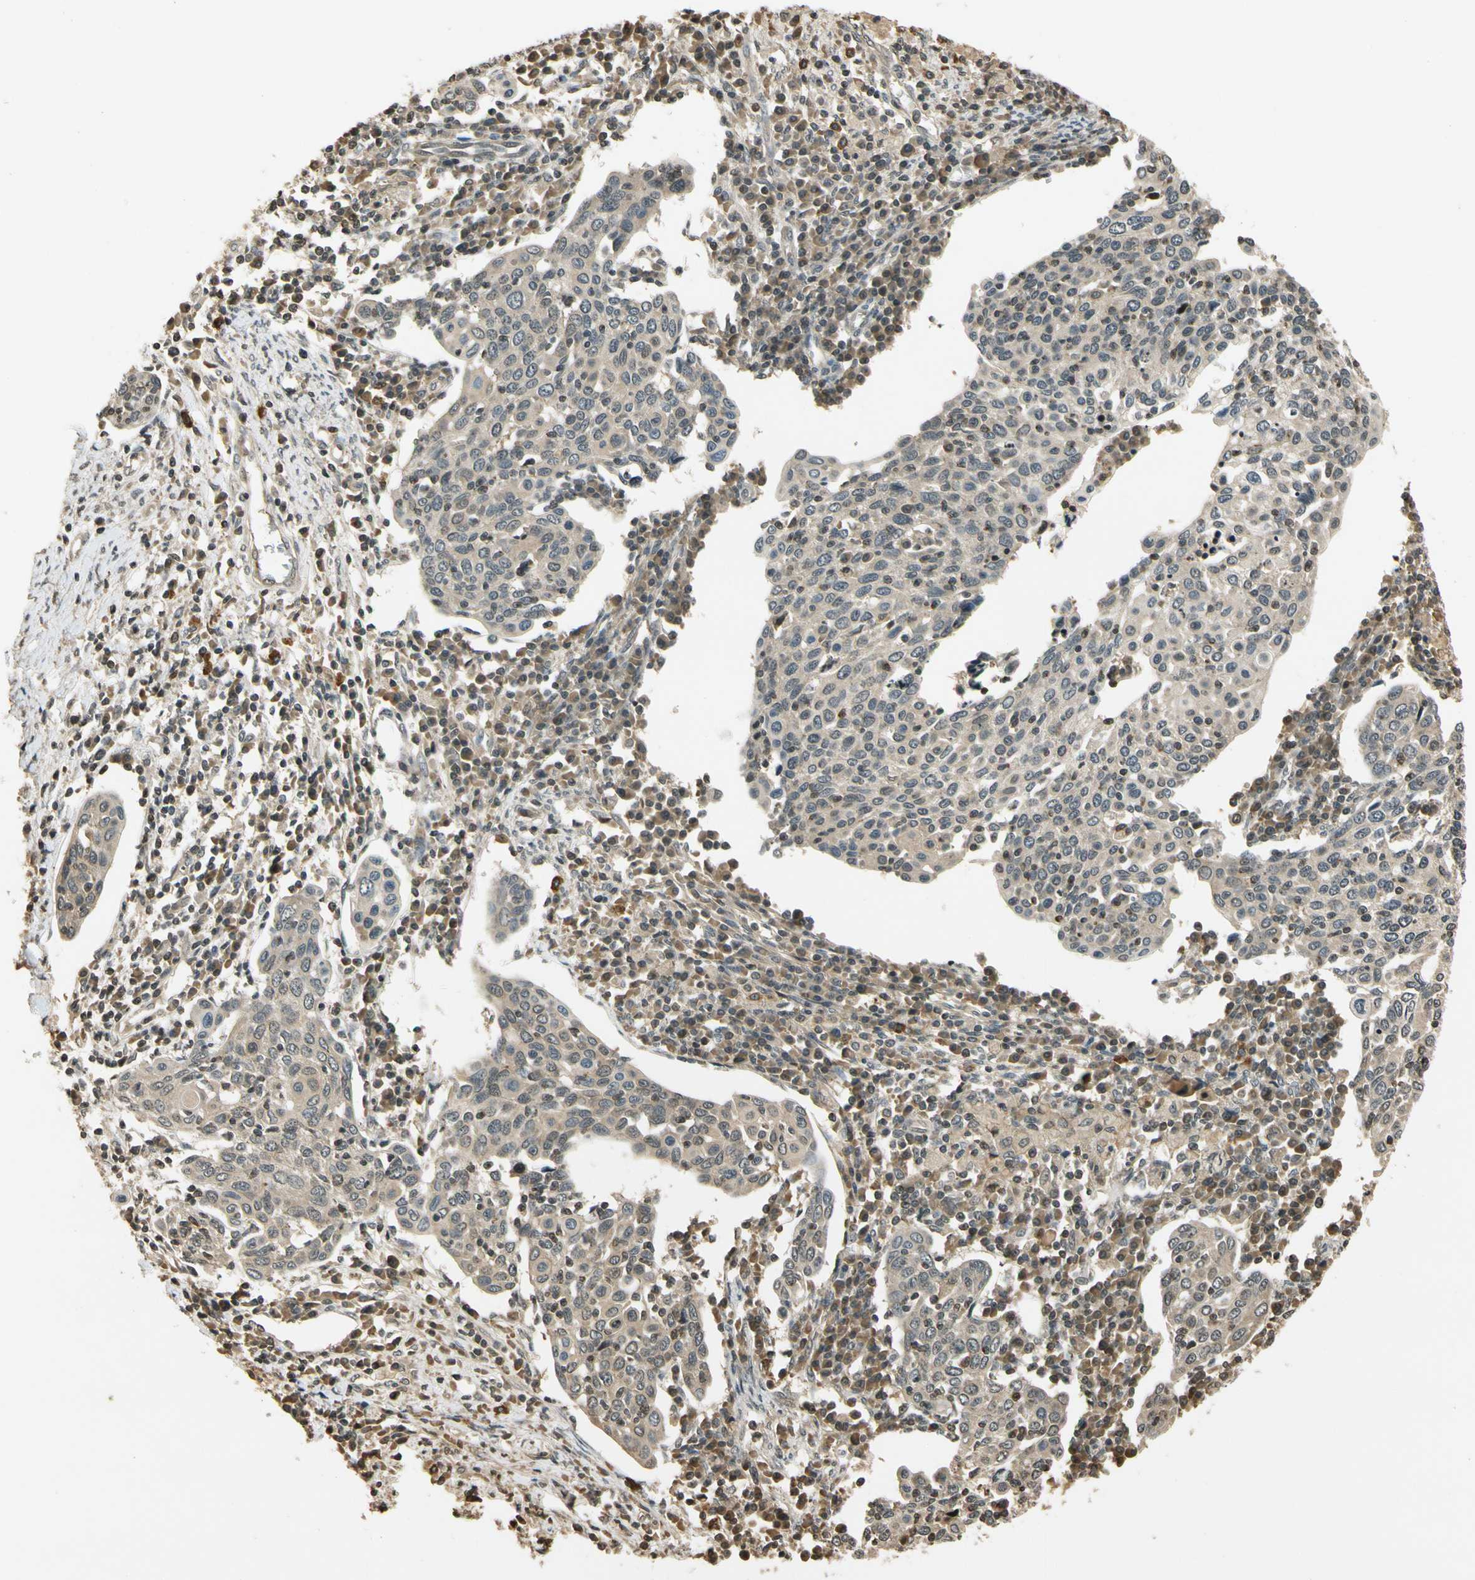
{"staining": {"intensity": "weak", "quantity": ">75%", "location": "cytoplasmic/membranous"}, "tissue": "cervical cancer", "cell_type": "Tumor cells", "image_type": "cancer", "snomed": [{"axis": "morphology", "description": "Squamous cell carcinoma, NOS"}, {"axis": "topography", "description": "Cervix"}], "caption": "Tumor cells show weak cytoplasmic/membranous staining in approximately >75% of cells in squamous cell carcinoma (cervical).", "gene": "SOD1", "patient": {"sex": "female", "age": 40}}